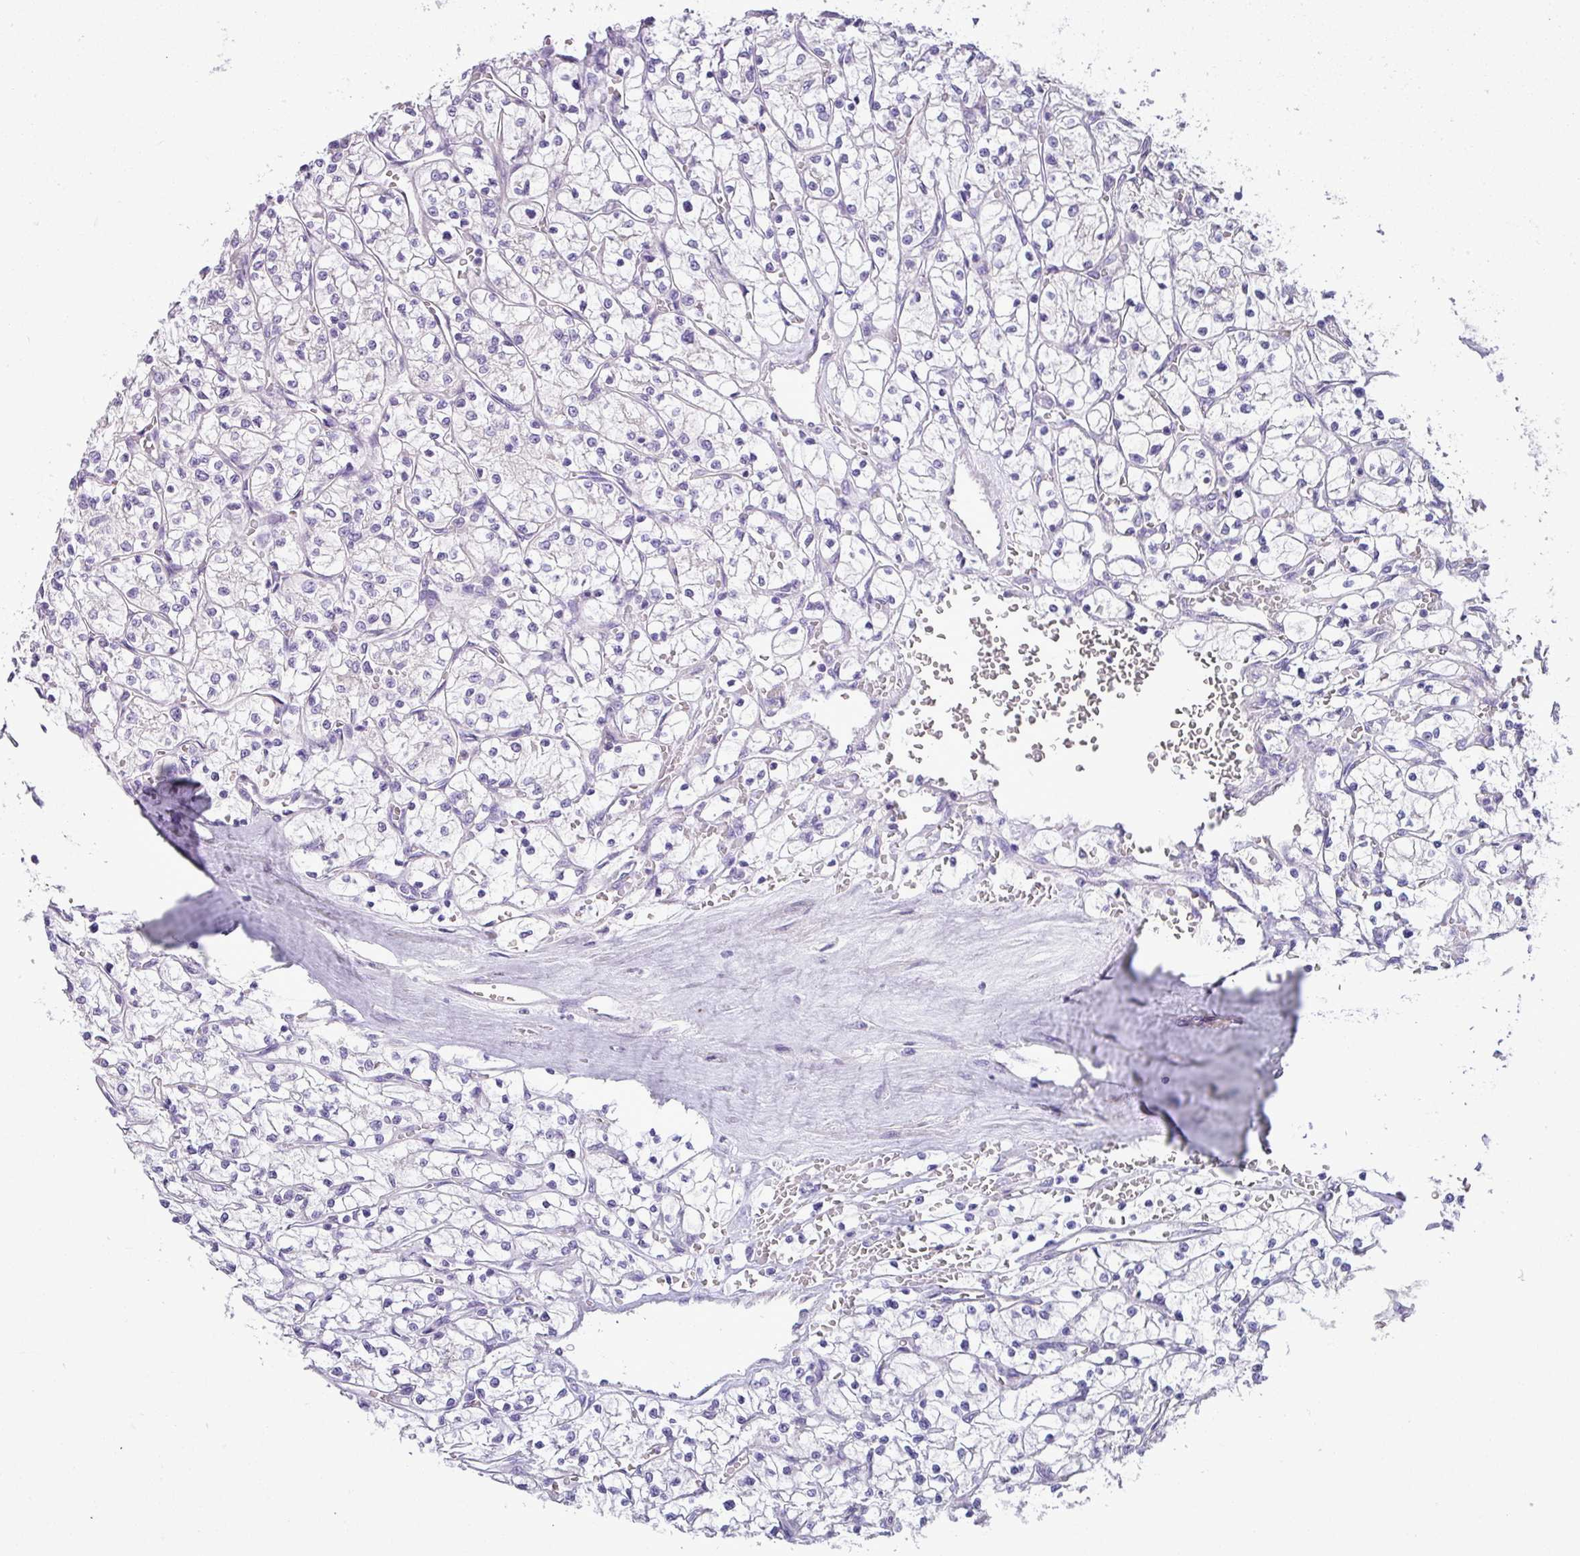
{"staining": {"intensity": "negative", "quantity": "none", "location": "none"}, "tissue": "renal cancer", "cell_type": "Tumor cells", "image_type": "cancer", "snomed": [{"axis": "morphology", "description": "Adenocarcinoma, NOS"}, {"axis": "topography", "description": "Kidney"}], "caption": "Tumor cells show no significant positivity in renal adenocarcinoma.", "gene": "ENSG00000273748", "patient": {"sex": "female", "age": 64}}